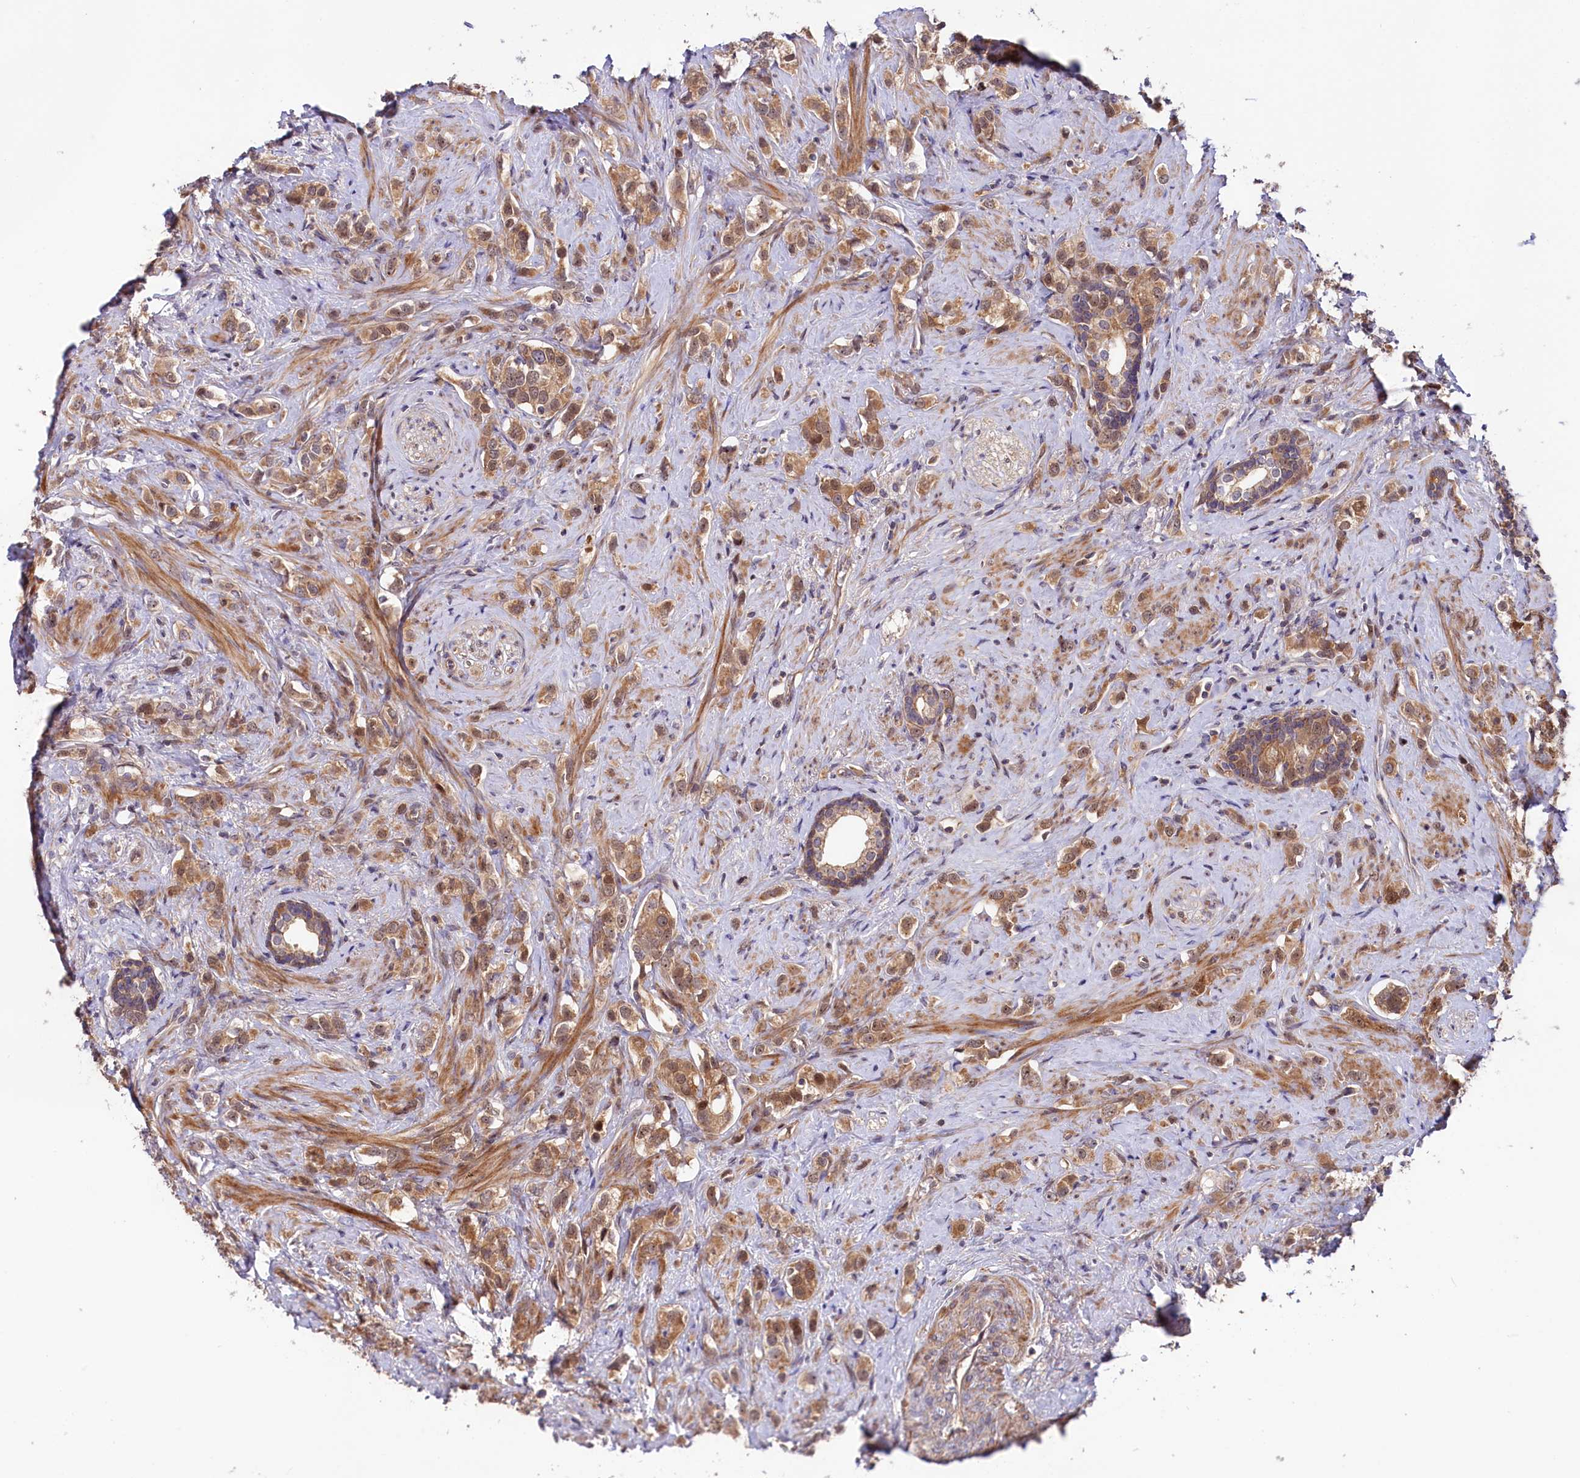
{"staining": {"intensity": "moderate", "quantity": ">75%", "location": "cytoplasmic/membranous"}, "tissue": "prostate cancer", "cell_type": "Tumor cells", "image_type": "cancer", "snomed": [{"axis": "morphology", "description": "Adenocarcinoma, High grade"}, {"axis": "topography", "description": "Prostate"}], "caption": "Protein expression analysis of human prostate cancer (adenocarcinoma (high-grade)) reveals moderate cytoplasmic/membranous expression in about >75% of tumor cells.", "gene": "NEDD1", "patient": {"sex": "male", "age": 63}}